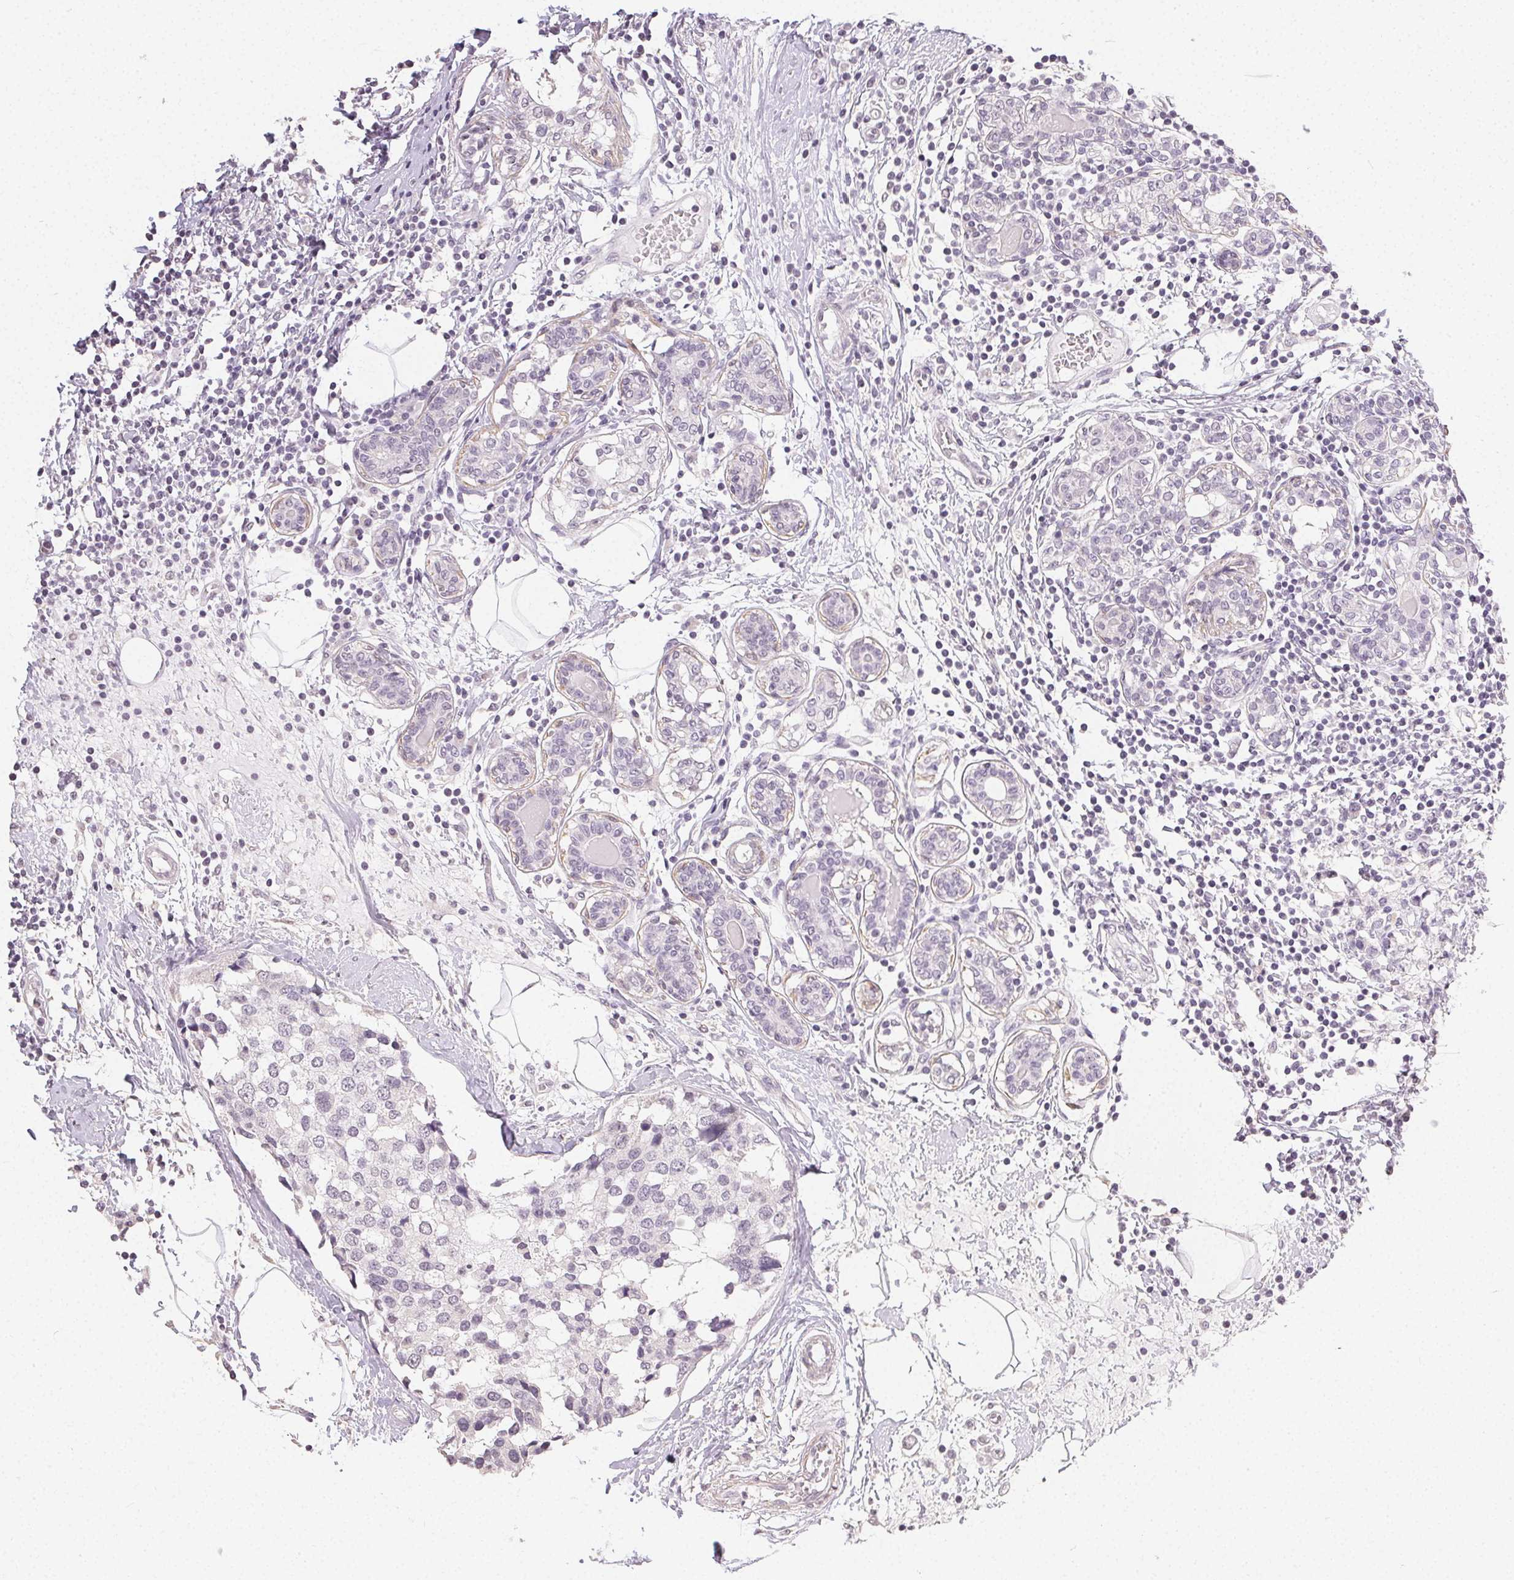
{"staining": {"intensity": "negative", "quantity": "none", "location": "none"}, "tissue": "breast cancer", "cell_type": "Tumor cells", "image_type": "cancer", "snomed": [{"axis": "morphology", "description": "Lobular carcinoma"}, {"axis": "topography", "description": "Breast"}], "caption": "The photomicrograph reveals no staining of tumor cells in breast lobular carcinoma. (Brightfield microscopy of DAB immunohistochemistry (IHC) at high magnification).", "gene": "TMEM174", "patient": {"sex": "female", "age": 59}}